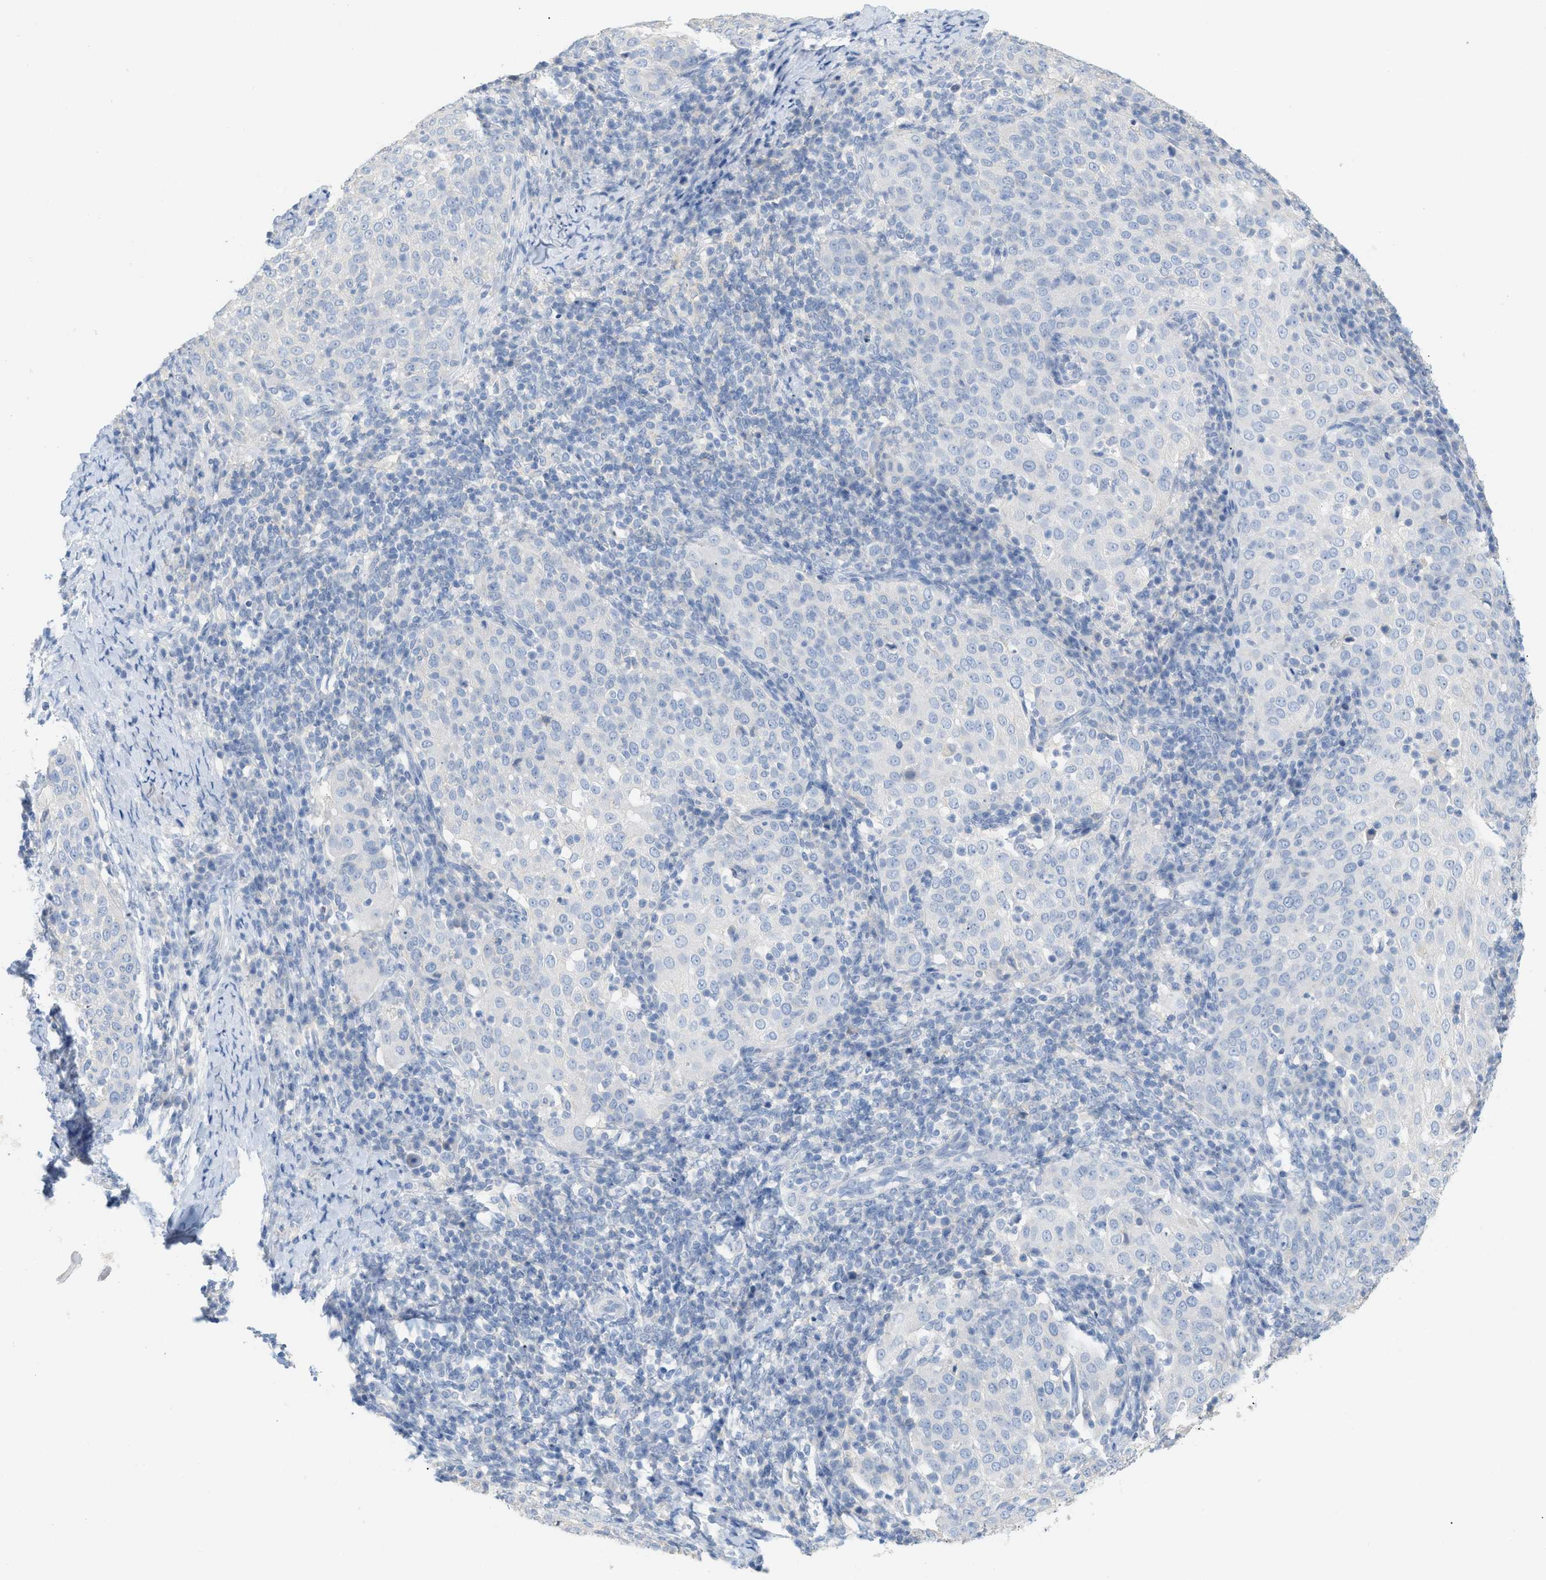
{"staining": {"intensity": "negative", "quantity": "none", "location": "none"}, "tissue": "cervical cancer", "cell_type": "Tumor cells", "image_type": "cancer", "snomed": [{"axis": "morphology", "description": "Squamous cell carcinoma, NOS"}, {"axis": "topography", "description": "Cervix"}], "caption": "A high-resolution image shows immunohistochemistry staining of cervical cancer (squamous cell carcinoma), which displays no significant expression in tumor cells.", "gene": "PAPPA", "patient": {"sex": "female", "age": 51}}